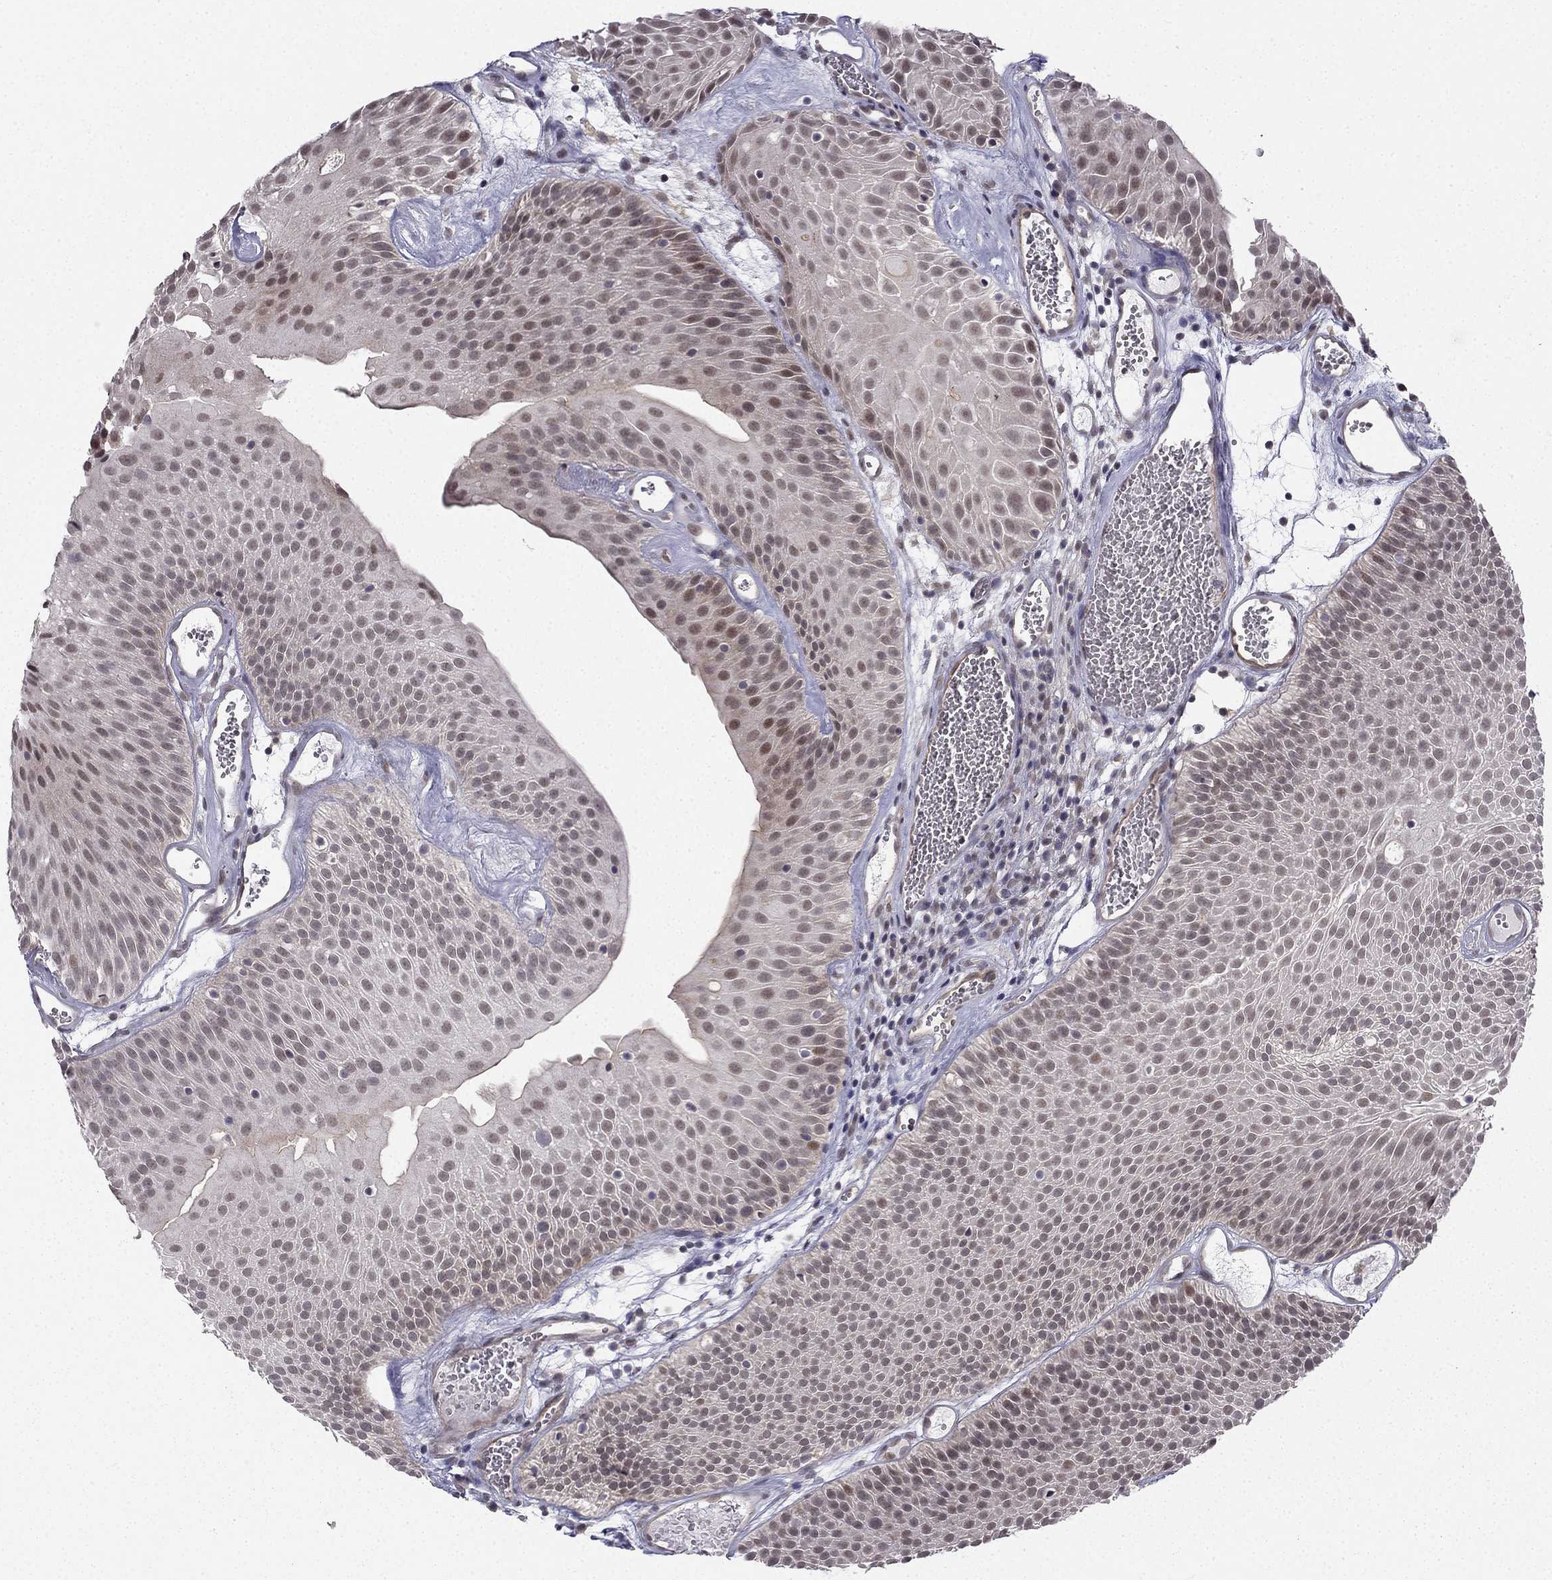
{"staining": {"intensity": "negative", "quantity": "none", "location": "none"}, "tissue": "urothelial cancer", "cell_type": "Tumor cells", "image_type": "cancer", "snomed": [{"axis": "morphology", "description": "Urothelial carcinoma, Low grade"}, {"axis": "topography", "description": "Urinary bladder"}], "caption": "A photomicrograph of urothelial carcinoma (low-grade) stained for a protein demonstrates no brown staining in tumor cells. (DAB immunohistochemistry visualized using brightfield microscopy, high magnification).", "gene": "CHST8", "patient": {"sex": "male", "age": 52}}